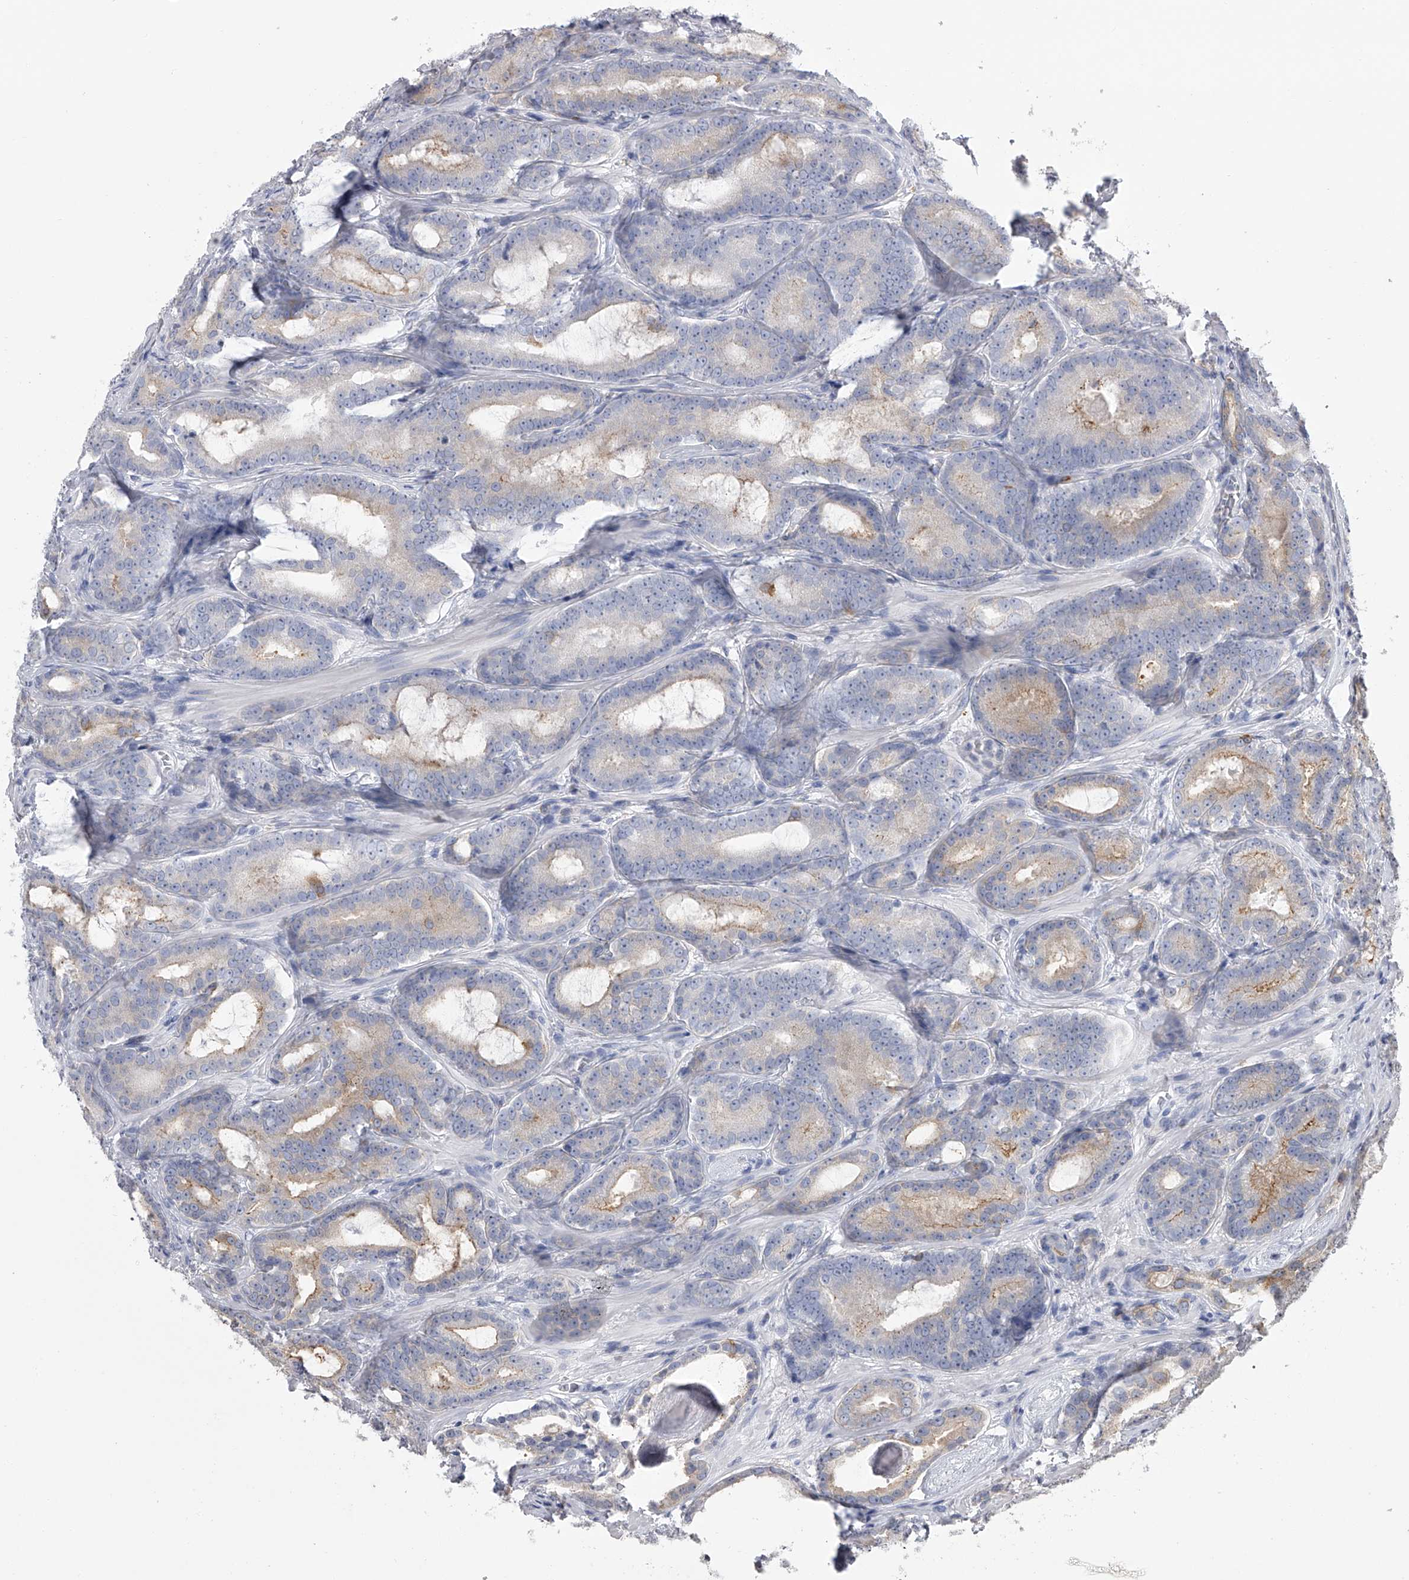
{"staining": {"intensity": "moderate", "quantity": "<25%", "location": "cytoplasmic/membranous"}, "tissue": "prostate cancer", "cell_type": "Tumor cells", "image_type": "cancer", "snomed": [{"axis": "morphology", "description": "Adenocarcinoma, High grade"}, {"axis": "topography", "description": "Prostate"}], "caption": "Tumor cells reveal moderate cytoplasmic/membranous positivity in about <25% of cells in prostate adenocarcinoma (high-grade).", "gene": "TASP1", "patient": {"sex": "male", "age": 66}}